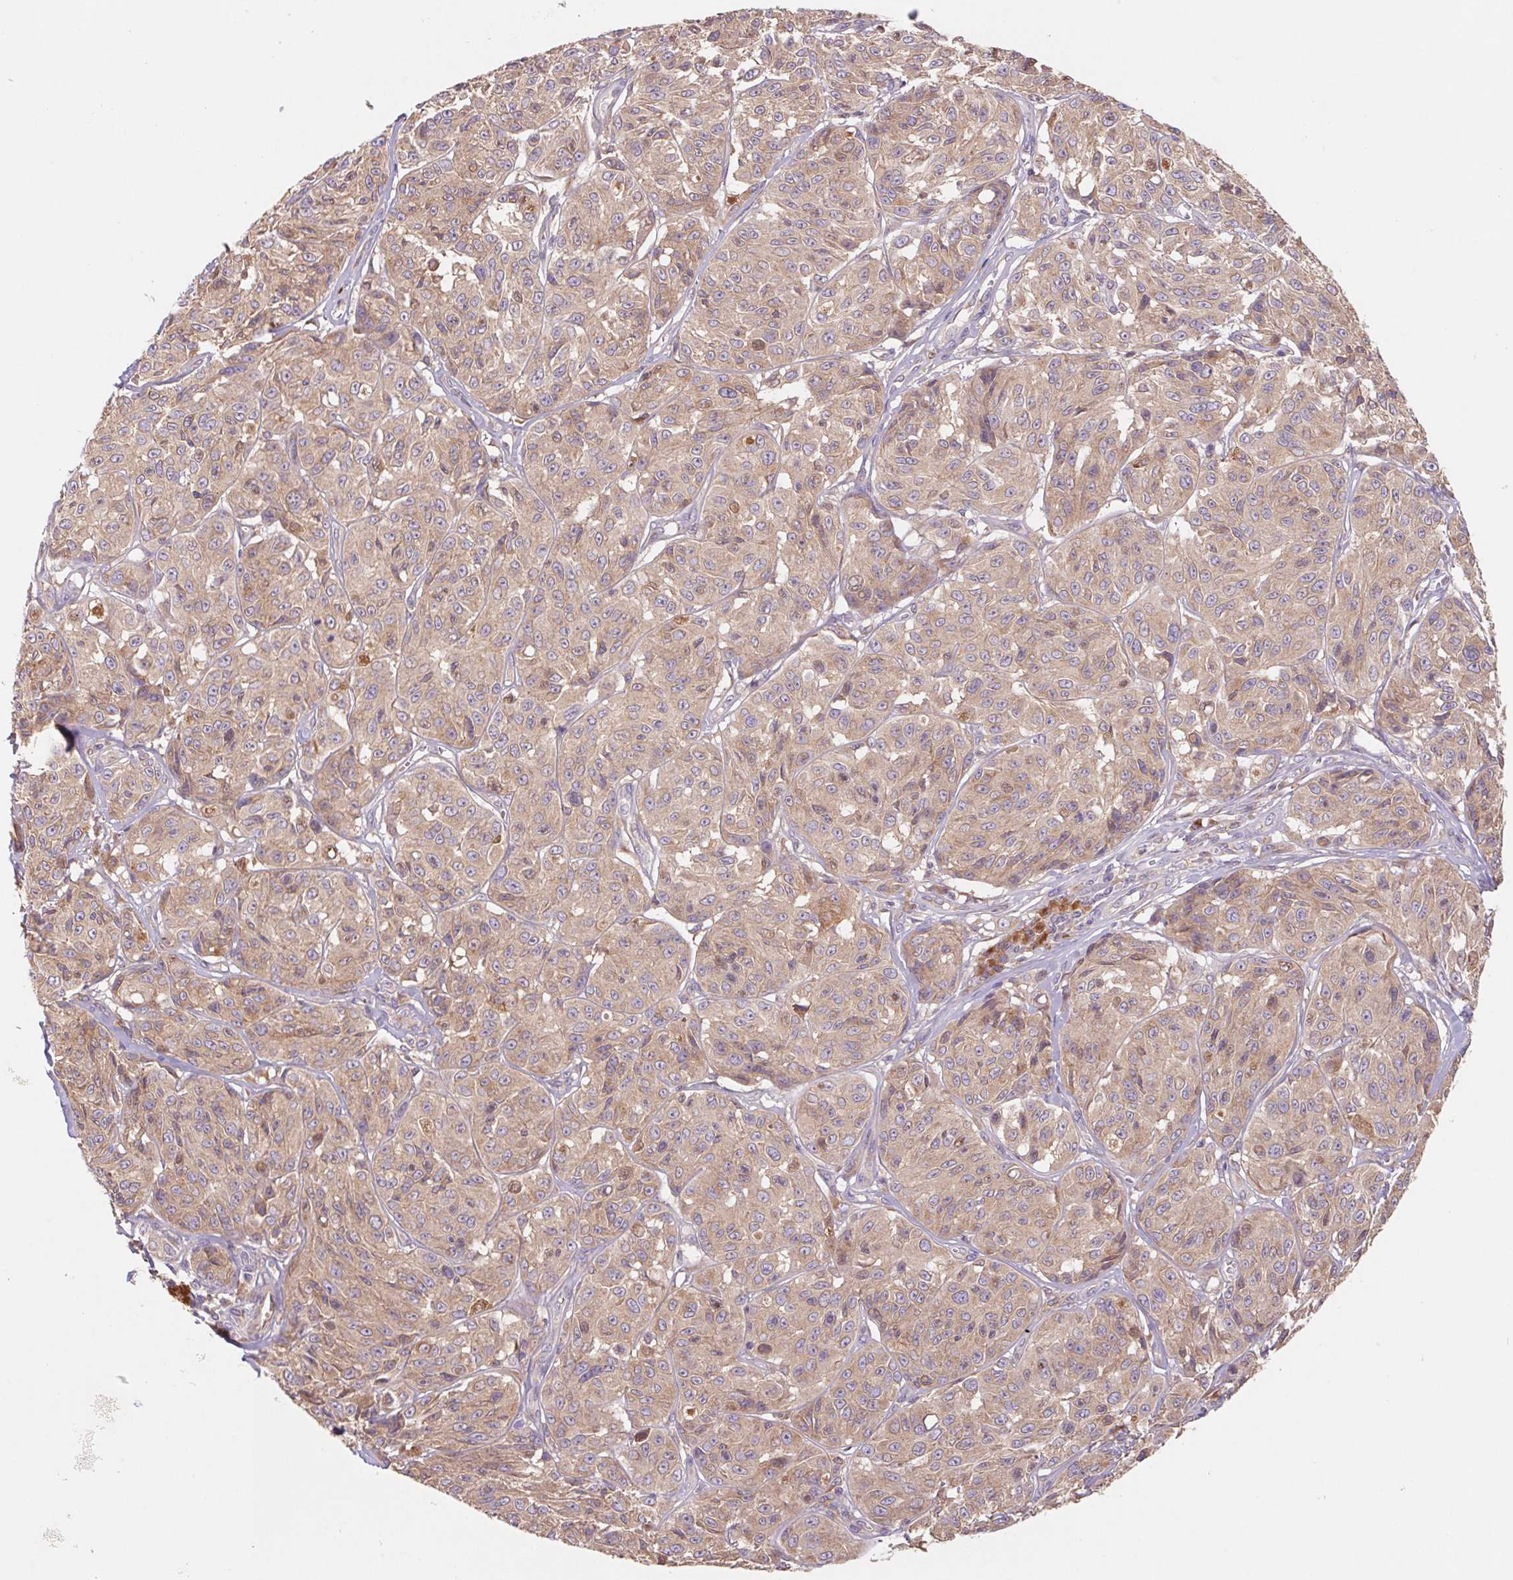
{"staining": {"intensity": "weak", "quantity": "25%-75%", "location": "cytoplasmic/membranous"}, "tissue": "melanoma", "cell_type": "Tumor cells", "image_type": "cancer", "snomed": [{"axis": "morphology", "description": "Malignant melanoma, NOS"}, {"axis": "topography", "description": "Skin"}], "caption": "Melanoma was stained to show a protein in brown. There is low levels of weak cytoplasmic/membranous staining in about 25%-75% of tumor cells.", "gene": "RAB1A", "patient": {"sex": "male", "age": 91}}